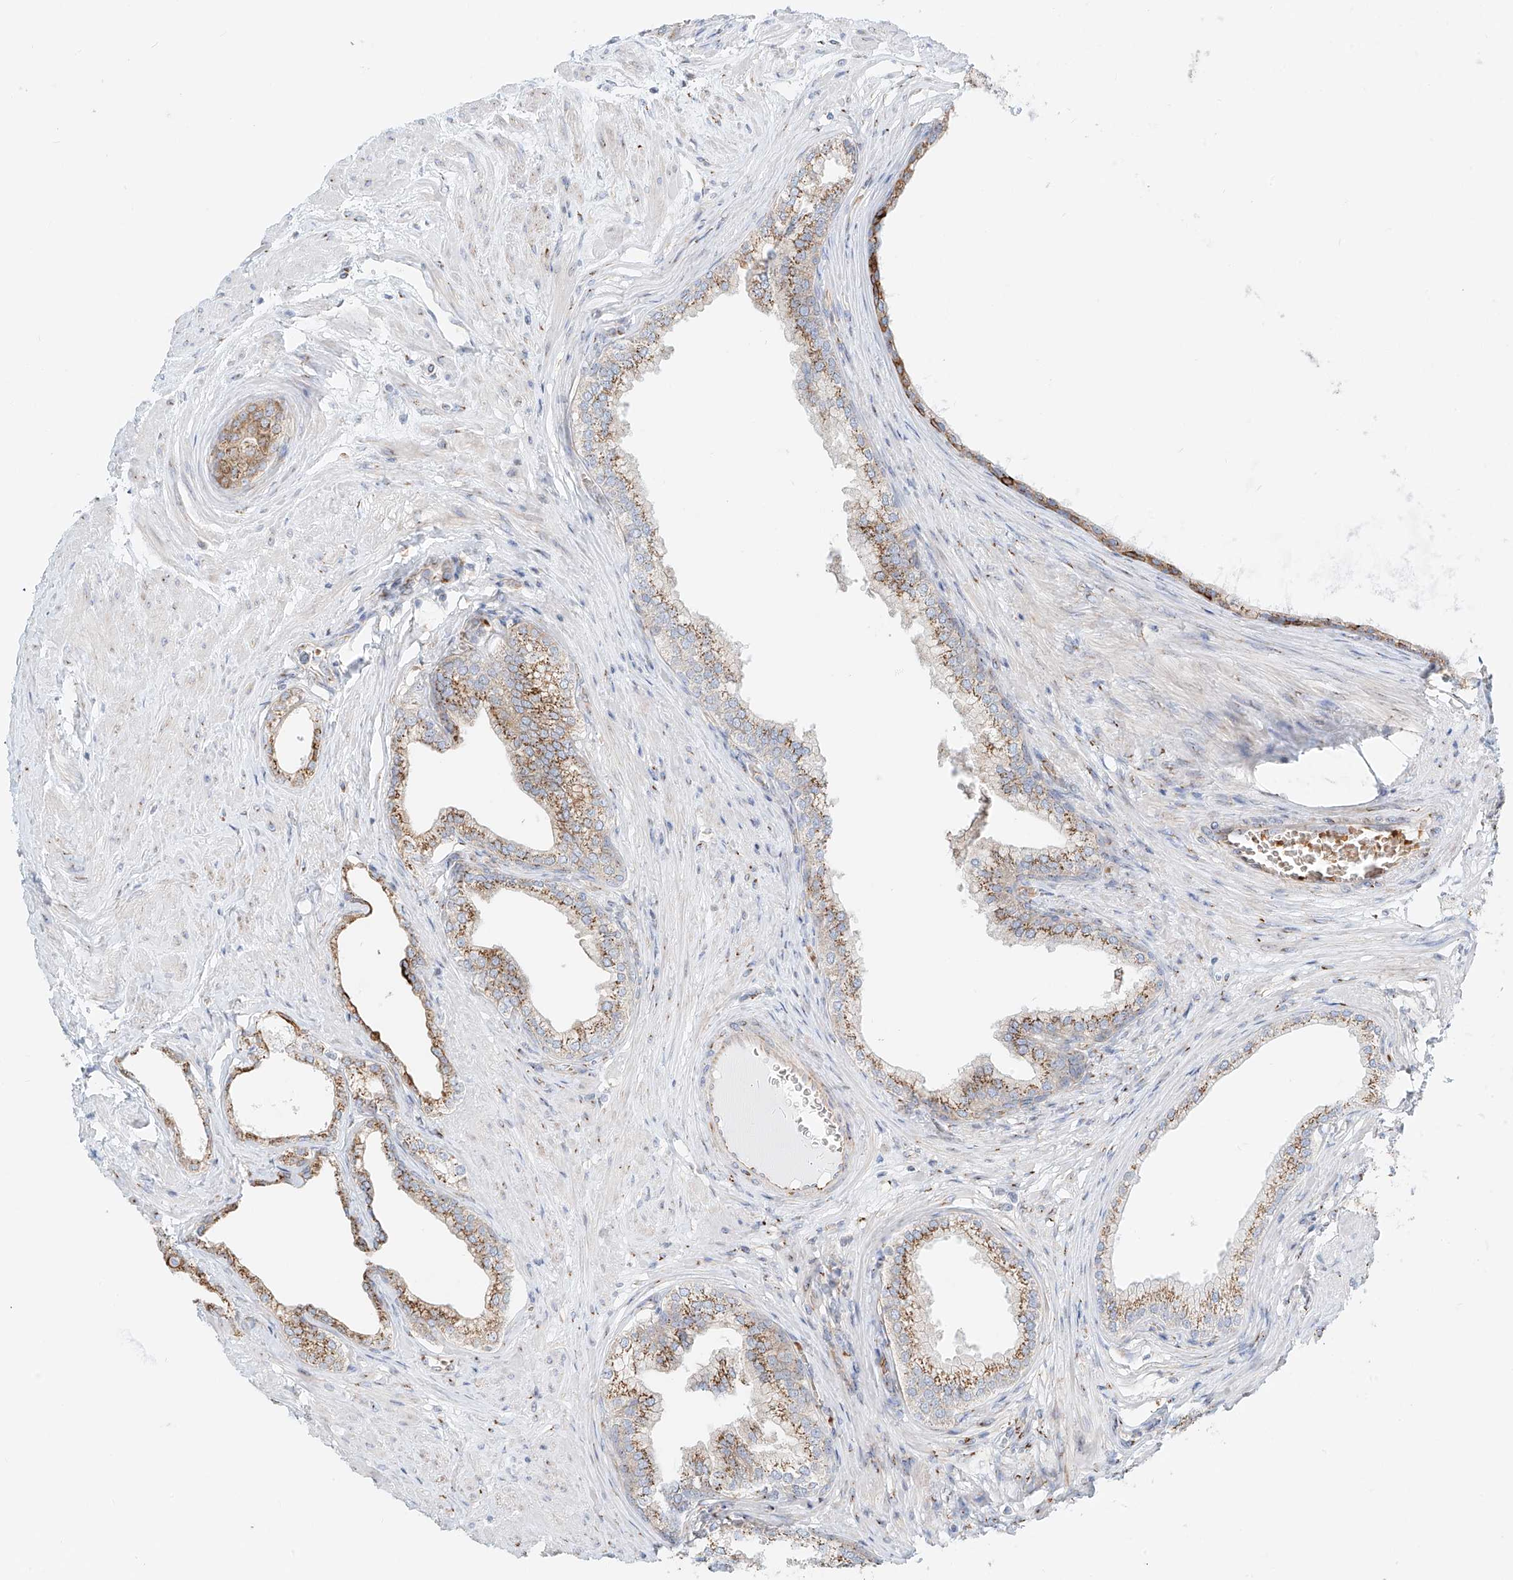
{"staining": {"intensity": "strong", "quantity": "25%-75%", "location": "cytoplasmic/membranous"}, "tissue": "prostate", "cell_type": "Glandular cells", "image_type": "normal", "snomed": [{"axis": "morphology", "description": "Normal tissue, NOS"}, {"axis": "morphology", "description": "Urothelial carcinoma, Low grade"}, {"axis": "topography", "description": "Urinary bladder"}, {"axis": "topography", "description": "Prostate"}], "caption": "Immunohistochemical staining of benign human prostate demonstrates high levels of strong cytoplasmic/membranous staining in about 25%-75% of glandular cells. Nuclei are stained in blue.", "gene": "EIPR1", "patient": {"sex": "male", "age": 60}}